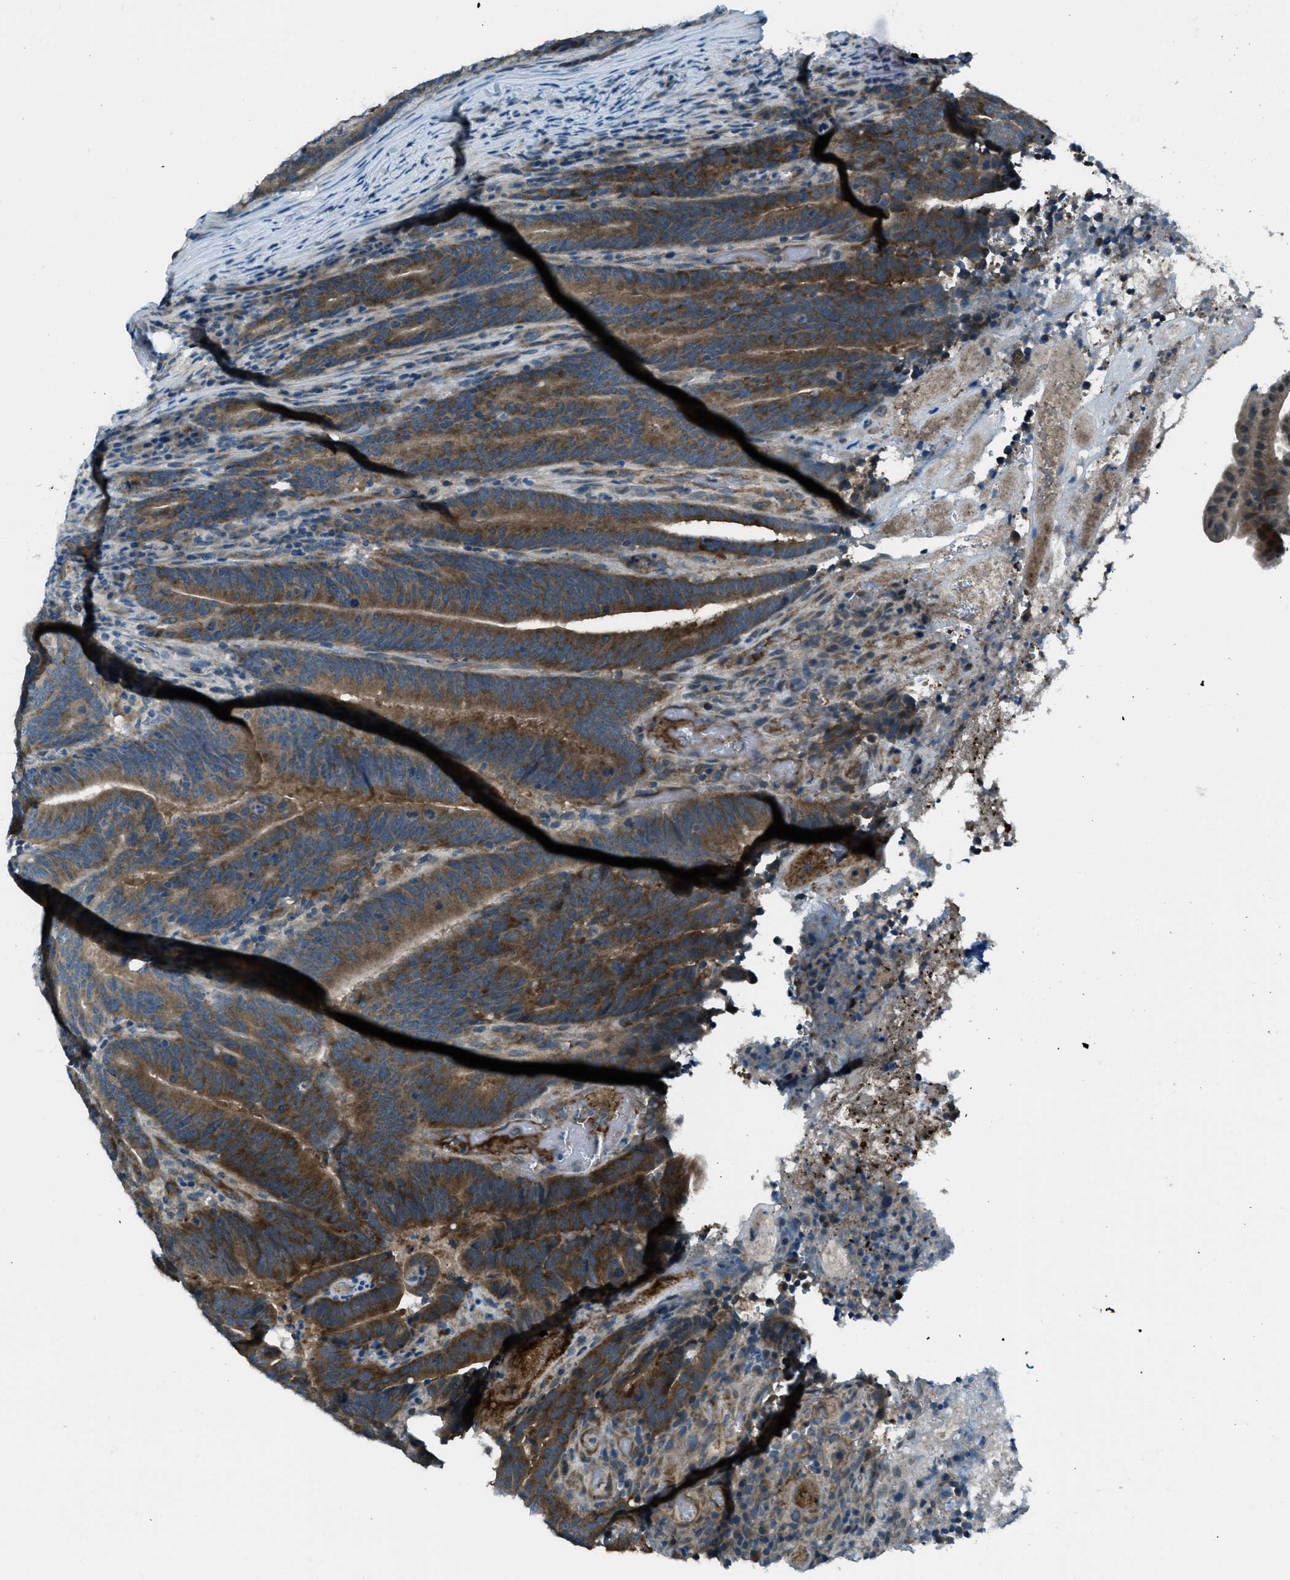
{"staining": {"intensity": "strong", "quantity": "25%-75%", "location": "cytoplasmic/membranous"}, "tissue": "colorectal cancer", "cell_type": "Tumor cells", "image_type": "cancer", "snomed": [{"axis": "morphology", "description": "Adenocarcinoma, NOS"}, {"axis": "topography", "description": "Colon"}], "caption": "An image of human adenocarcinoma (colorectal) stained for a protein exhibits strong cytoplasmic/membranous brown staining in tumor cells.", "gene": "ASAP2", "patient": {"sex": "female", "age": 66}}